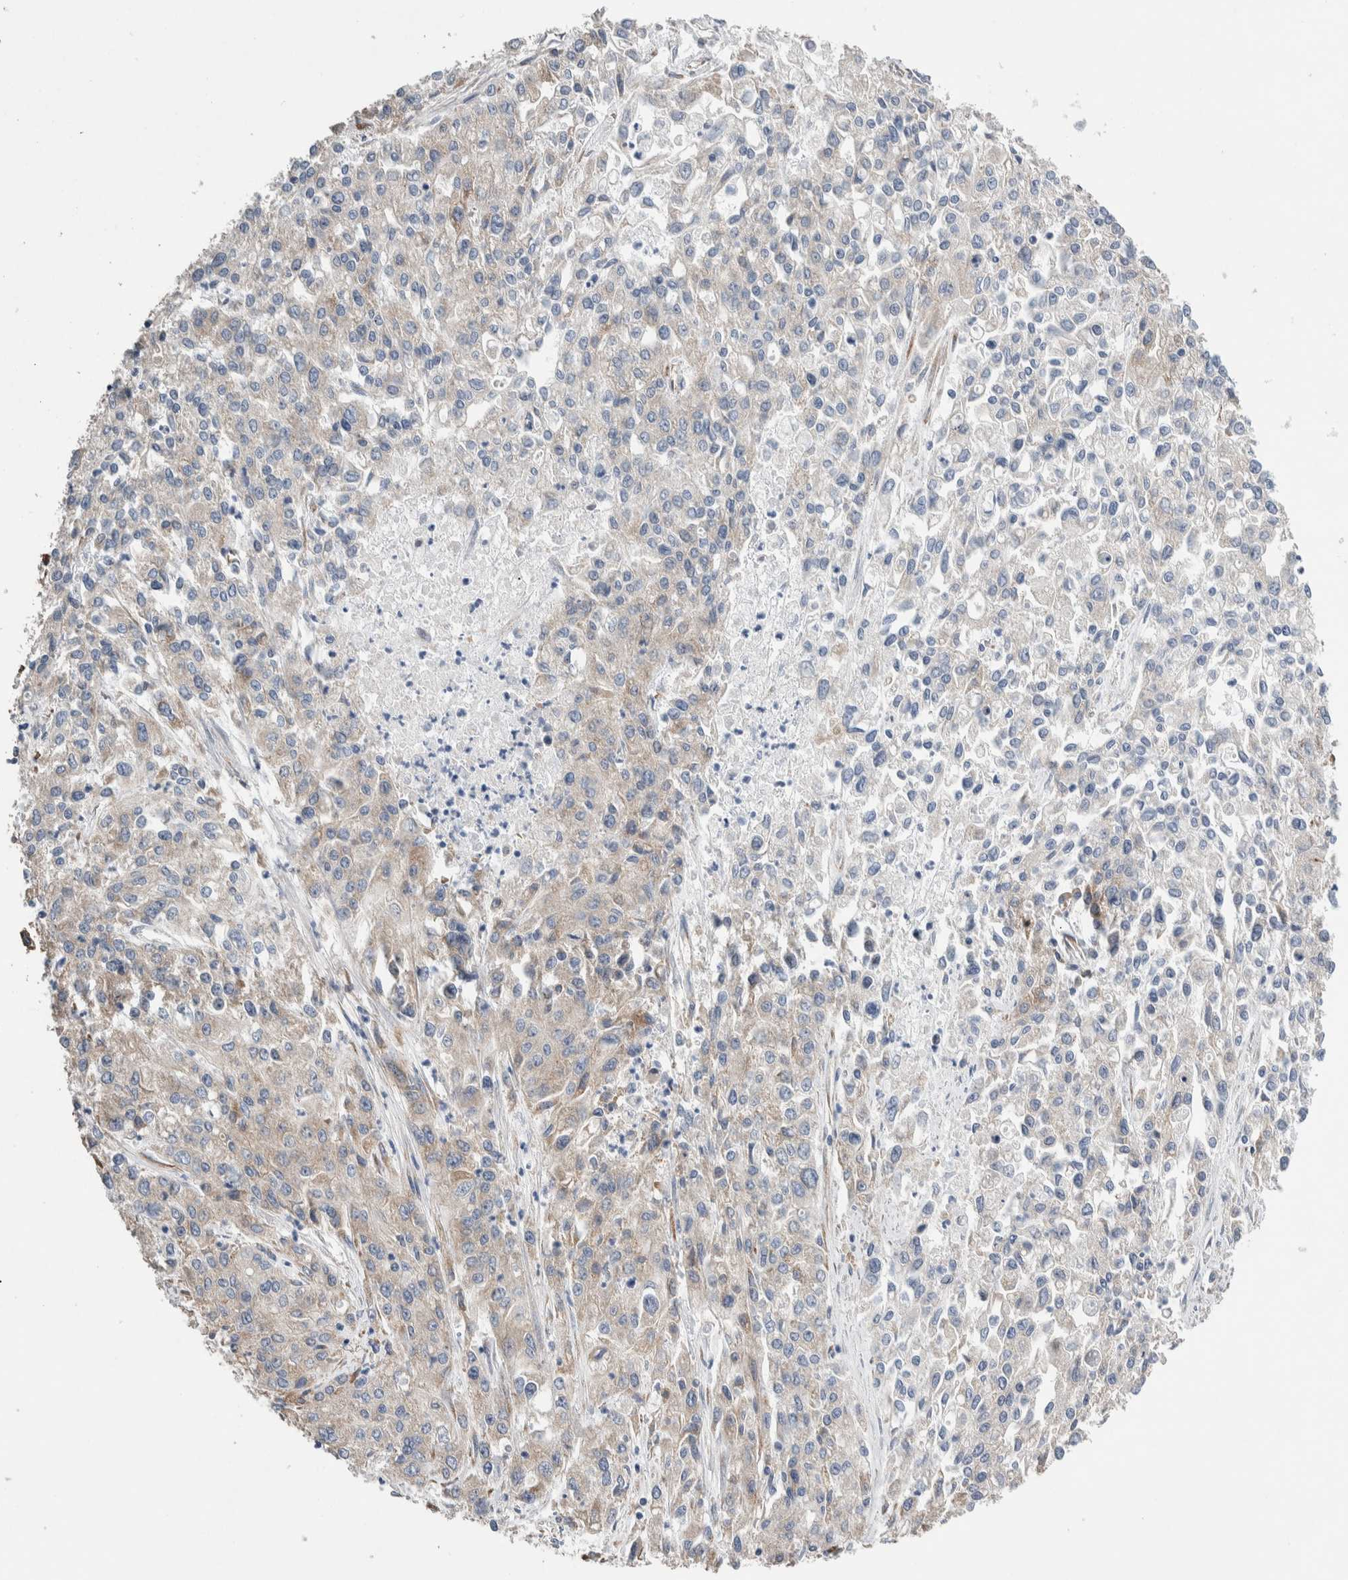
{"staining": {"intensity": "weak", "quantity": "25%-75%", "location": "cytoplasmic/membranous"}, "tissue": "endometrial cancer", "cell_type": "Tumor cells", "image_type": "cancer", "snomed": [{"axis": "morphology", "description": "Adenocarcinoma, NOS"}, {"axis": "topography", "description": "Endometrium"}], "caption": "Protein expression analysis of endometrial adenocarcinoma reveals weak cytoplasmic/membranous expression in approximately 25%-75% of tumor cells.", "gene": "RACK1", "patient": {"sex": "female", "age": 49}}